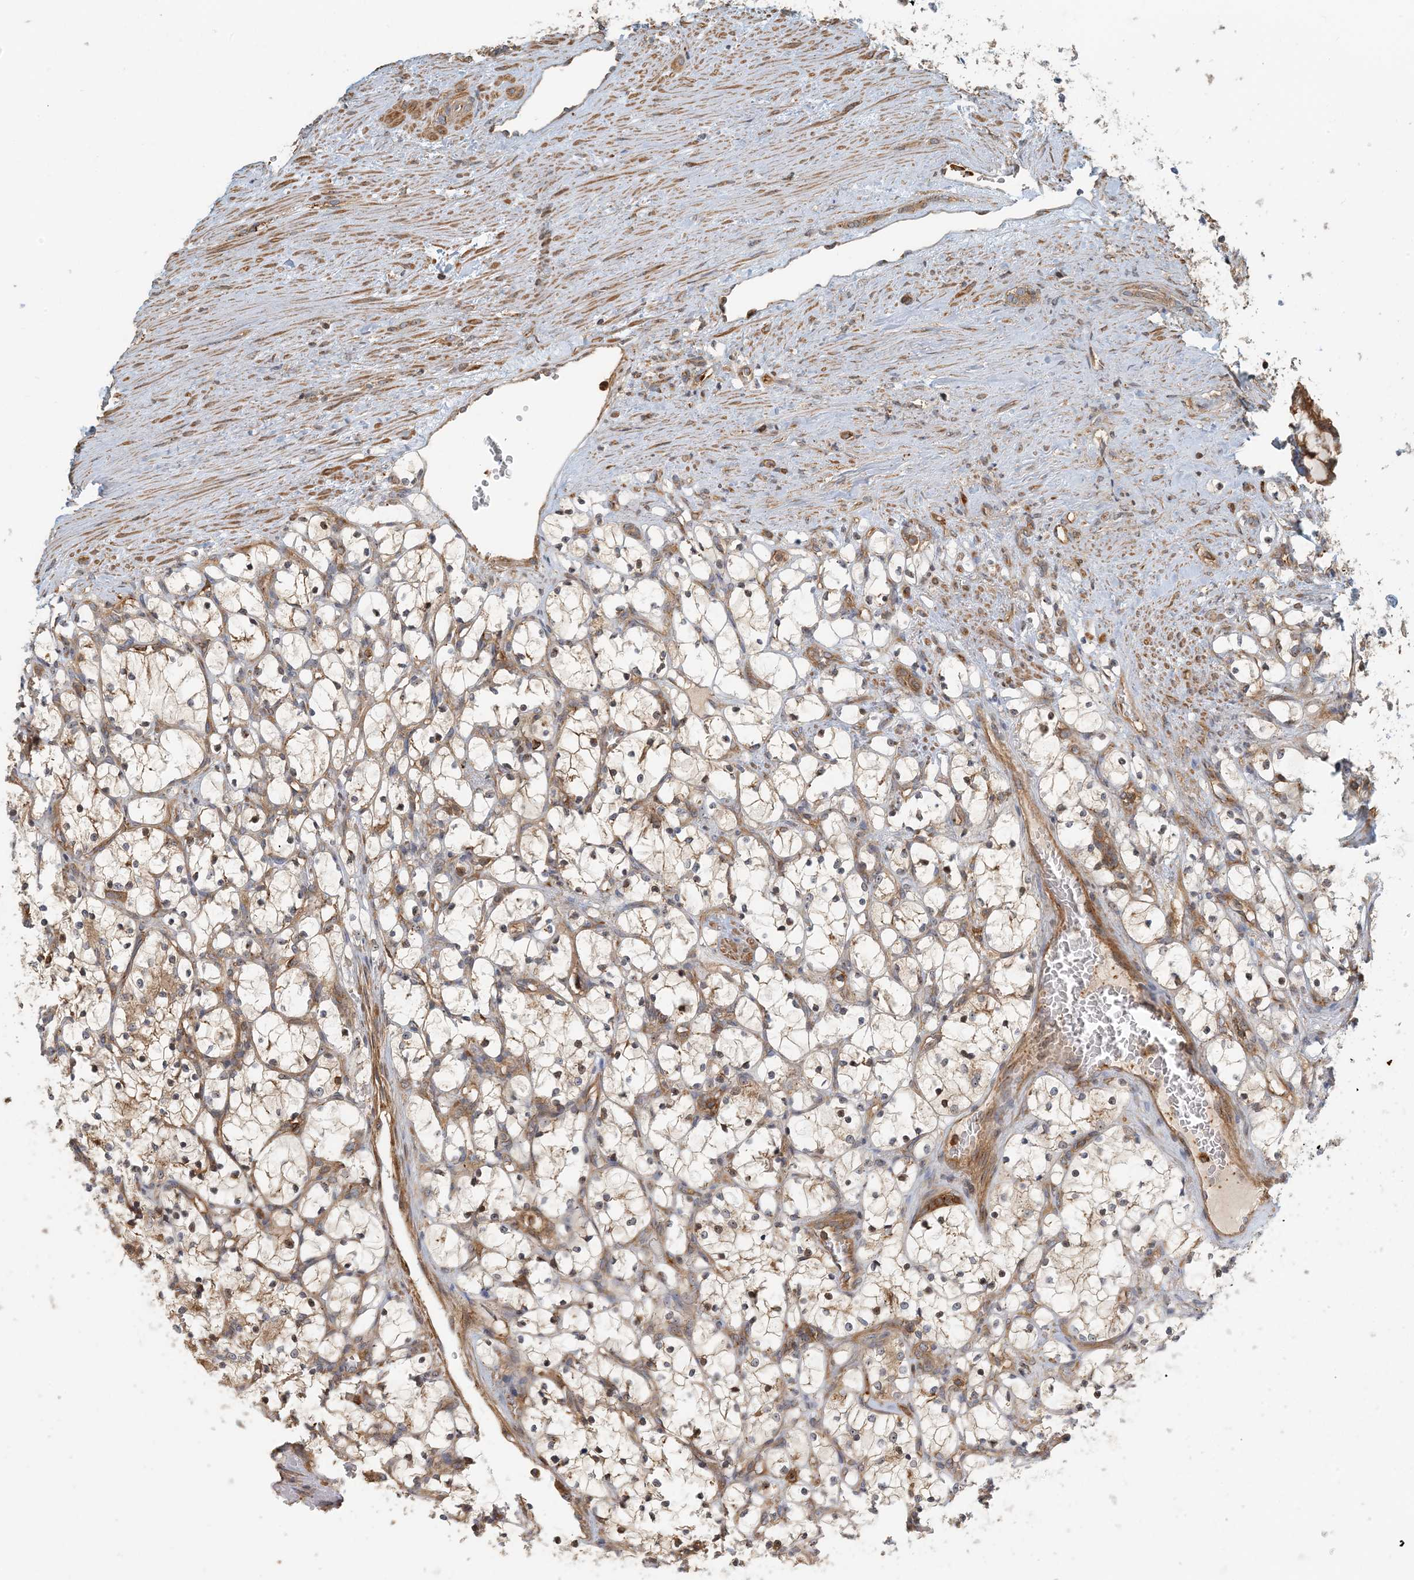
{"staining": {"intensity": "weak", "quantity": "<25%", "location": "cytoplasmic/membranous"}, "tissue": "renal cancer", "cell_type": "Tumor cells", "image_type": "cancer", "snomed": [{"axis": "morphology", "description": "Adenocarcinoma, NOS"}, {"axis": "topography", "description": "Kidney"}], "caption": "Adenocarcinoma (renal) was stained to show a protein in brown. There is no significant staining in tumor cells.", "gene": "COLEC11", "patient": {"sex": "female", "age": 69}}